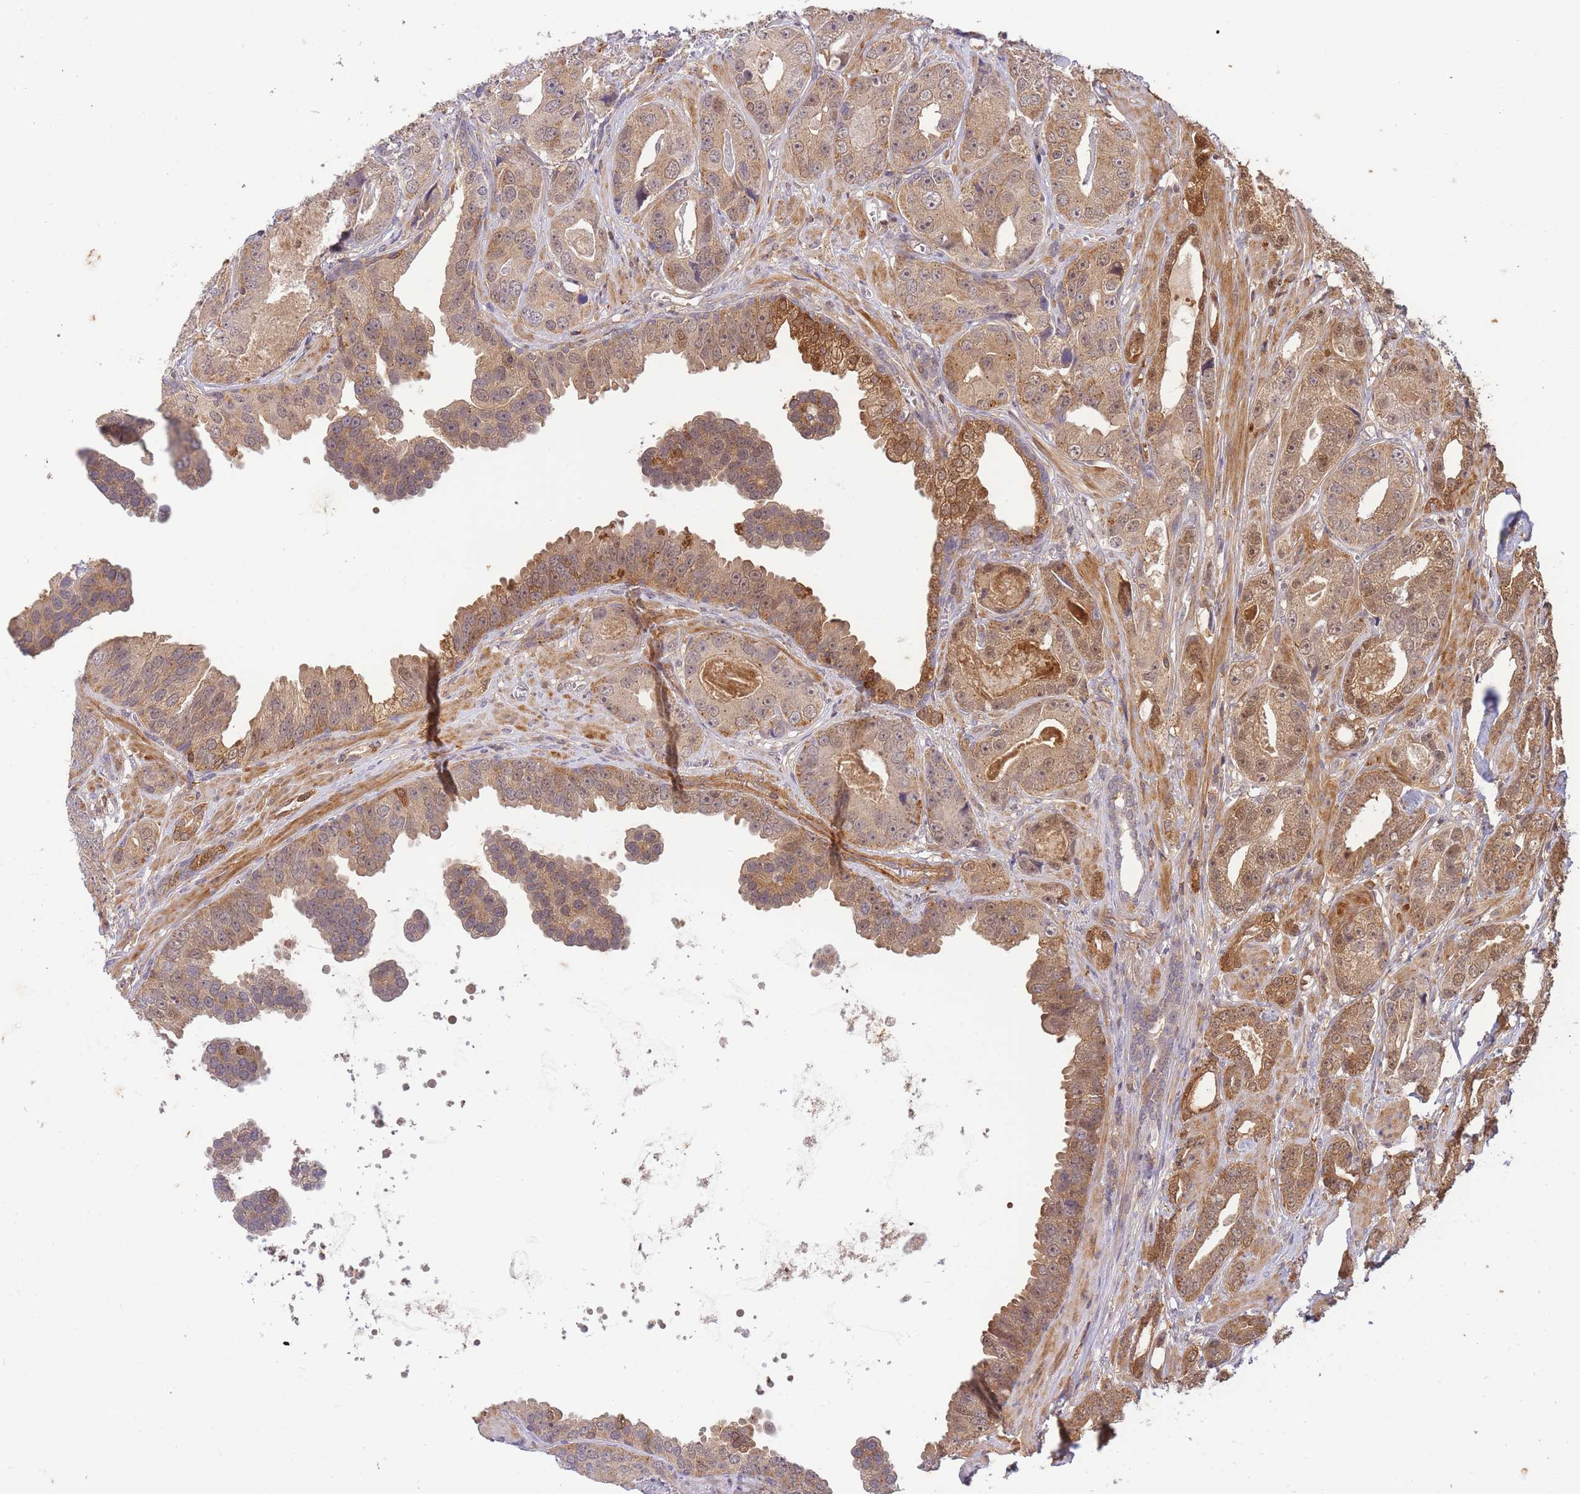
{"staining": {"intensity": "moderate", "quantity": ">75%", "location": "cytoplasmic/membranous,nuclear"}, "tissue": "prostate cancer", "cell_type": "Tumor cells", "image_type": "cancer", "snomed": [{"axis": "morphology", "description": "Adenocarcinoma, High grade"}, {"axis": "topography", "description": "Prostate"}], "caption": "Immunohistochemical staining of human prostate cancer (adenocarcinoma (high-grade)) shows medium levels of moderate cytoplasmic/membranous and nuclear expression in about >75% of tumor cells.", "gene": "ST8SIA4", "patient": {"sex": "male", "age": 71}}